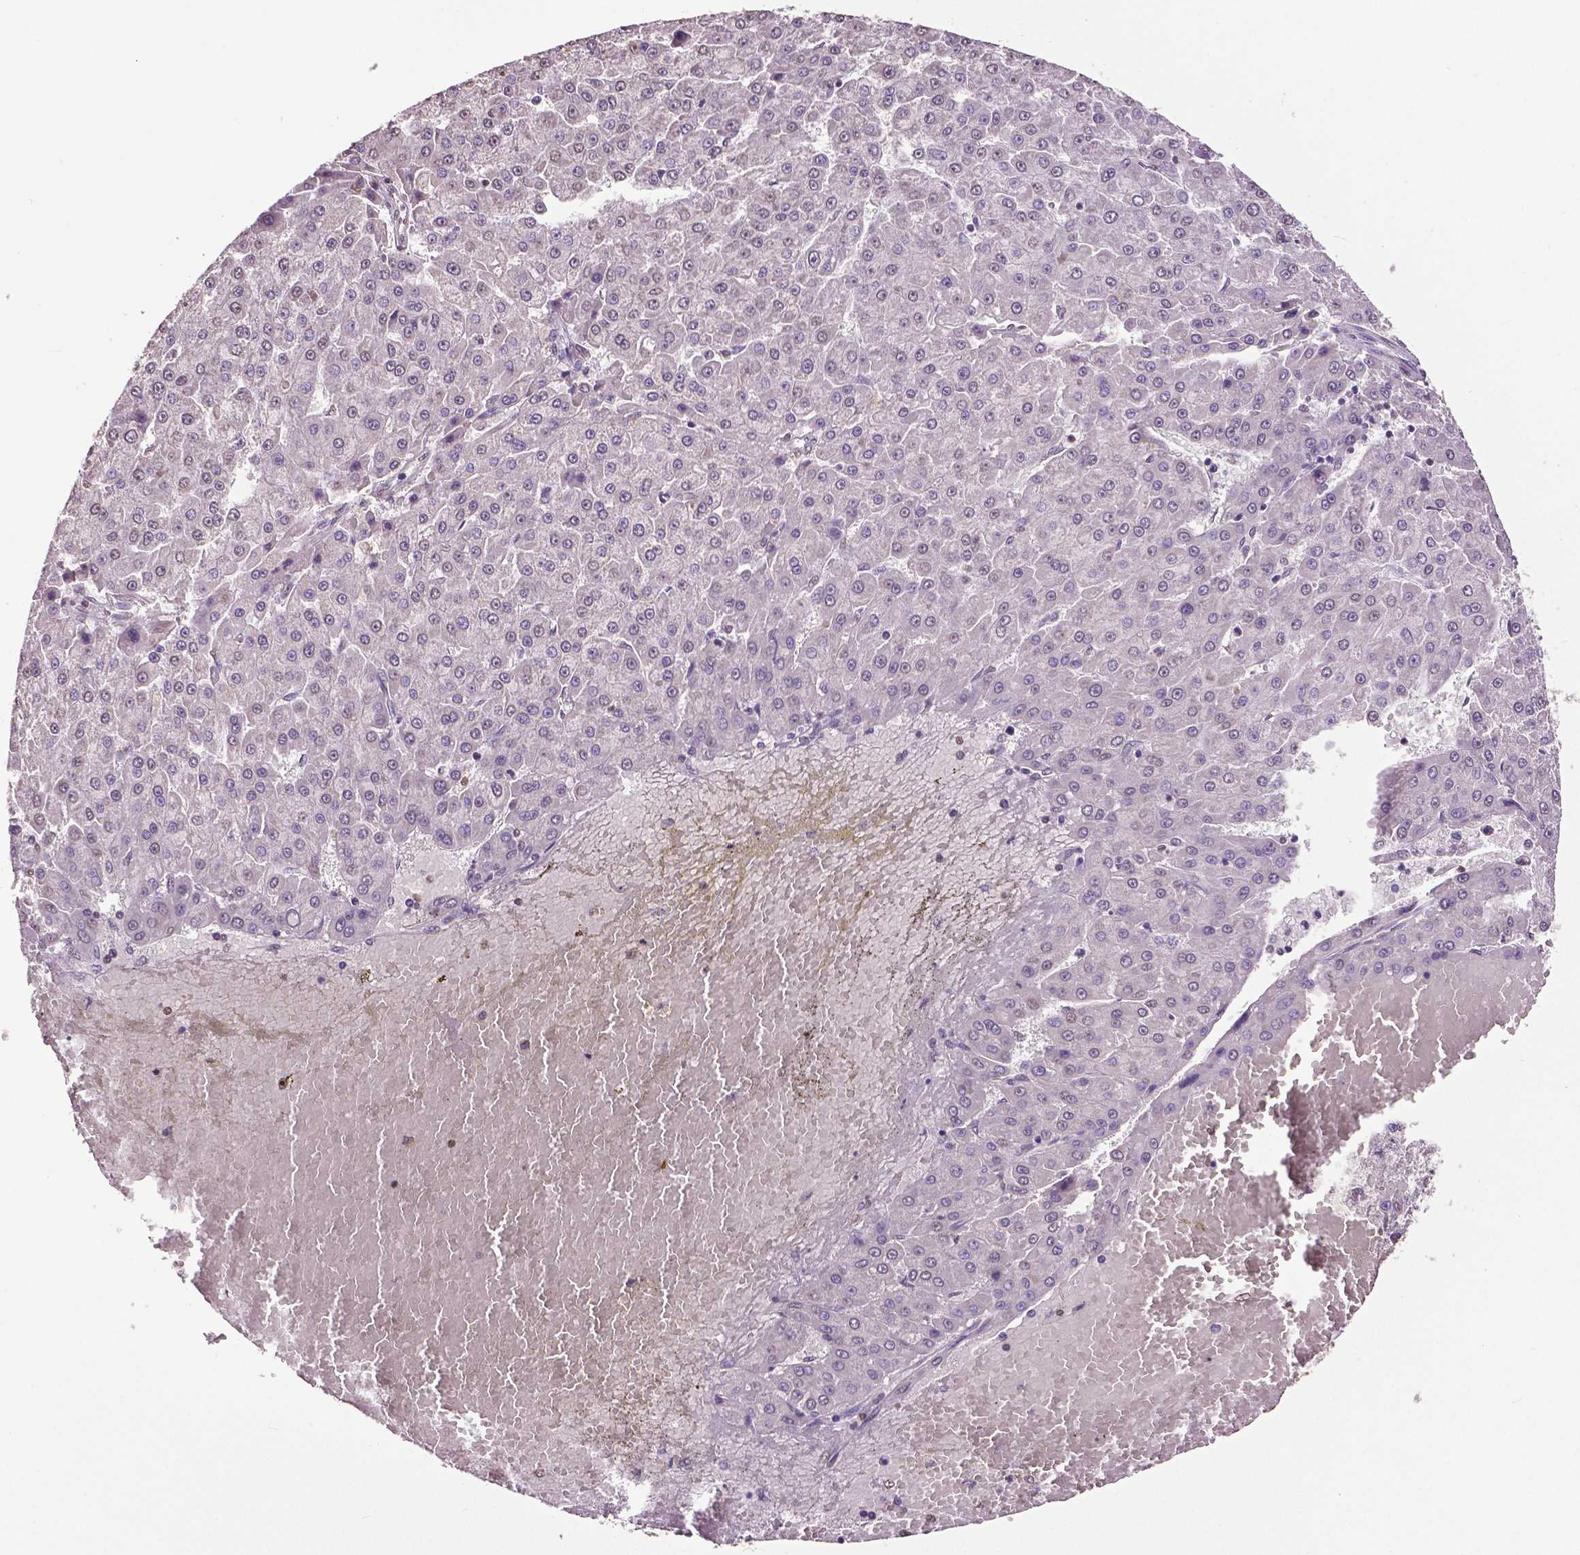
{"staining": {"intensity": "negative", "quantity": "none", "location": "none"}, "tissue": "liver cancer", "cell_type": "Tumor cells", "image_type": "cancer", "snomed": [{"axis": "morphology", "description": "Carcinoma, Hepatocellular, NOS"}, {"axis": "topography", "description": "Liver"}], "caption": "The photomicrograph displays no significant staining in tumor cells of liver cancer.", "gene": "RUNX3", "patient": {"sex": "male", "age": 78}}